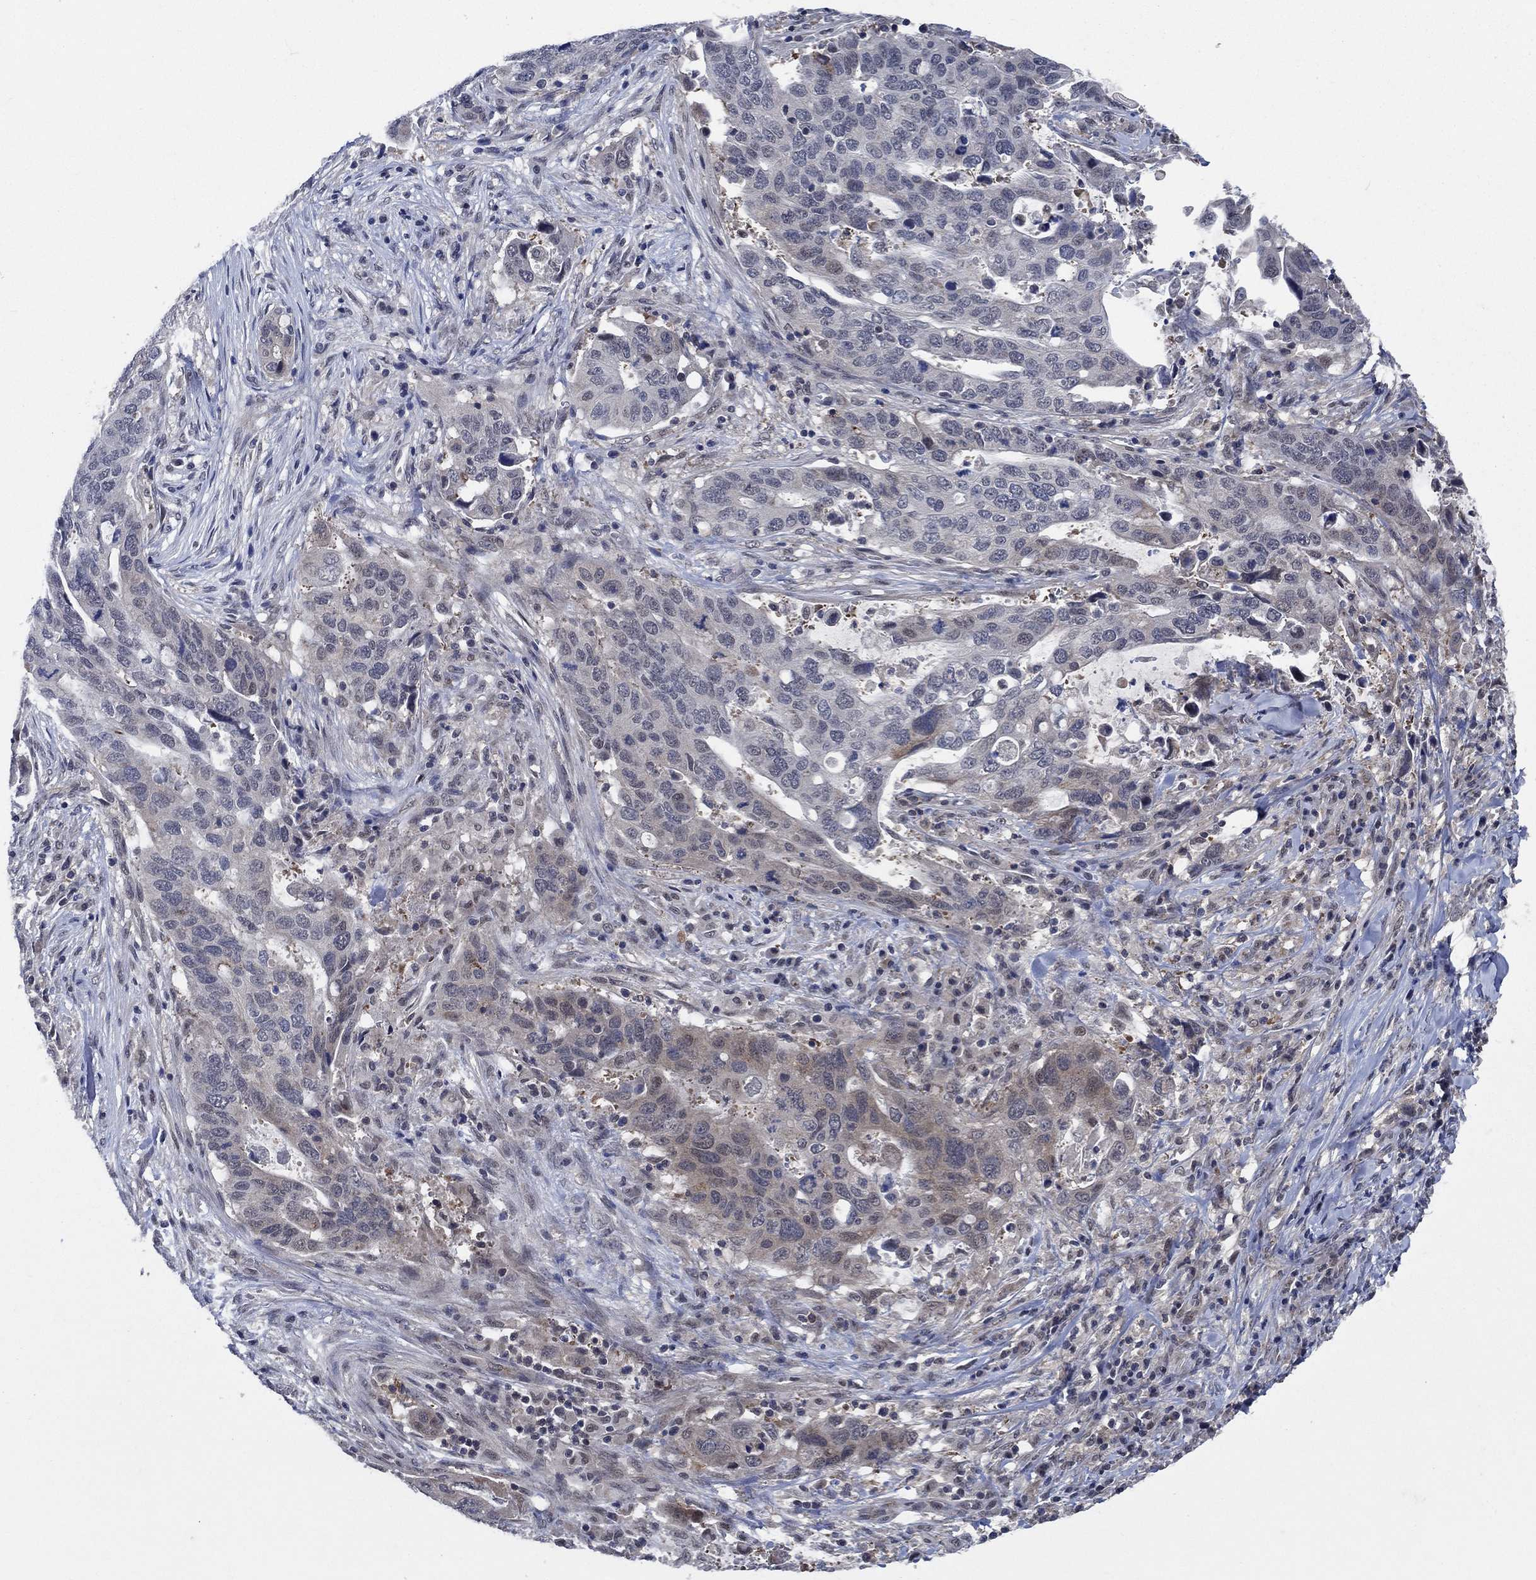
{"staining": {"intensity": "moderate", "quantity": "<25%", "location": "cytoplasmic/membranous"}, "tissue": "stomach cancer", "cell_type": "Tumor cells", "image_type": "cancer", "snomed": [{"axis": "morphology", "description": "Adenocarcinoma, NOS"}, {"axis": "topography", "description": "Stomach"}], "caption": "Immunohistochemistry (IHC) micrograph of neoplastic tissue: human stomach cancer (adenocarcinoma) stained using immunohistochemistry reveals low levels of moderate protein expression localized specifically in the cytoplasmic/membranous of tumor cells, appearing as a cytoplasmic/membranous brown color.", "gene": "DACT1", "patient": {"sex": "male", "age": 54}}